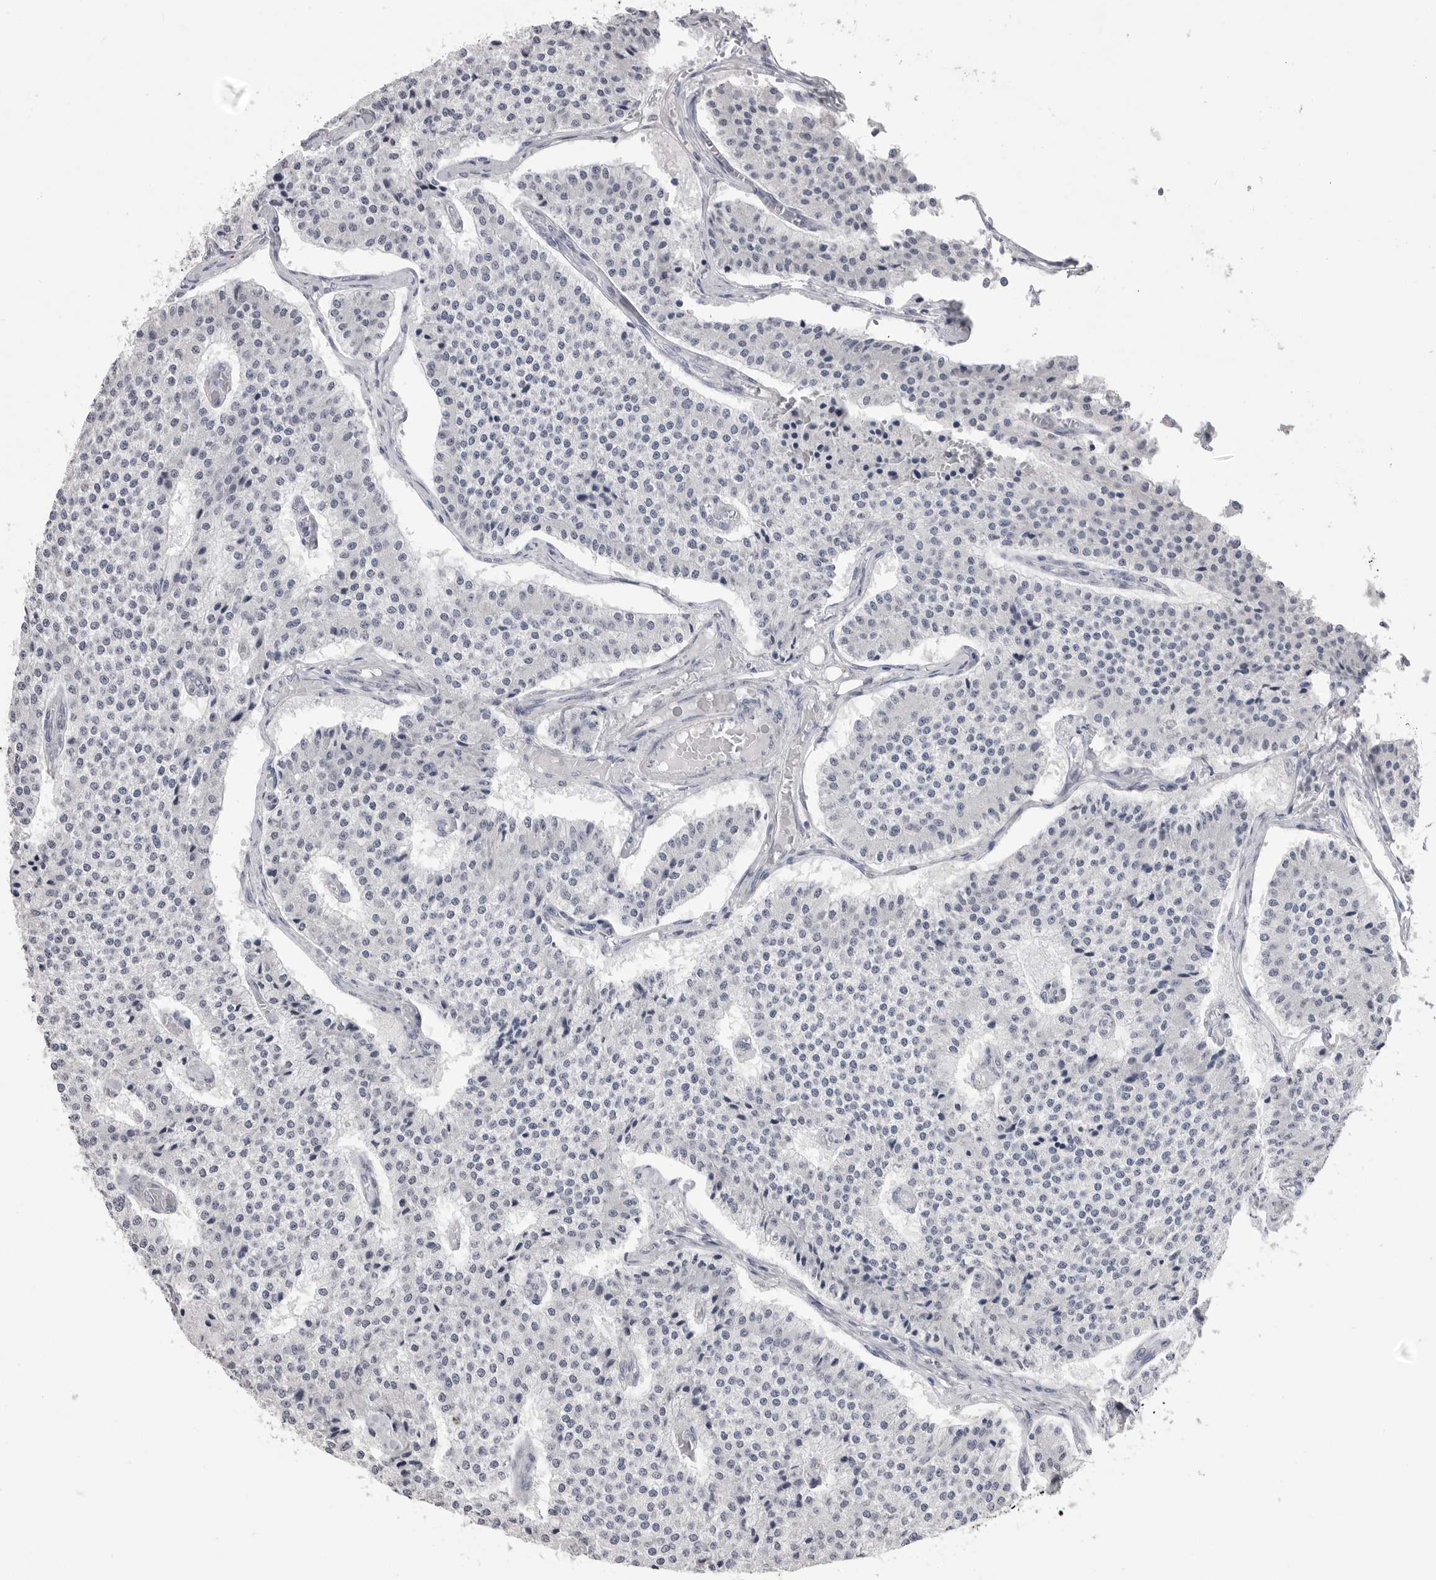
{"staining": {"intensity": "negative", "quantity": "none", "location": "none"}, "tissue": "carcinoid", "cell_type": "Tumor cells", "image_type": "cancer", "snomed": [{"axis": "morphology", "description": "Carcinoid, malignant, NOS"}, {"axis": "topography", "description": "Colon"}], "caption": "IHC micrograph of human carcinoid (malignant) stained for a protein (brown), which exhibits no expression in tumor cells.", "gene": "ICAM5", "patient": {"sex": "female", "age": 52}}